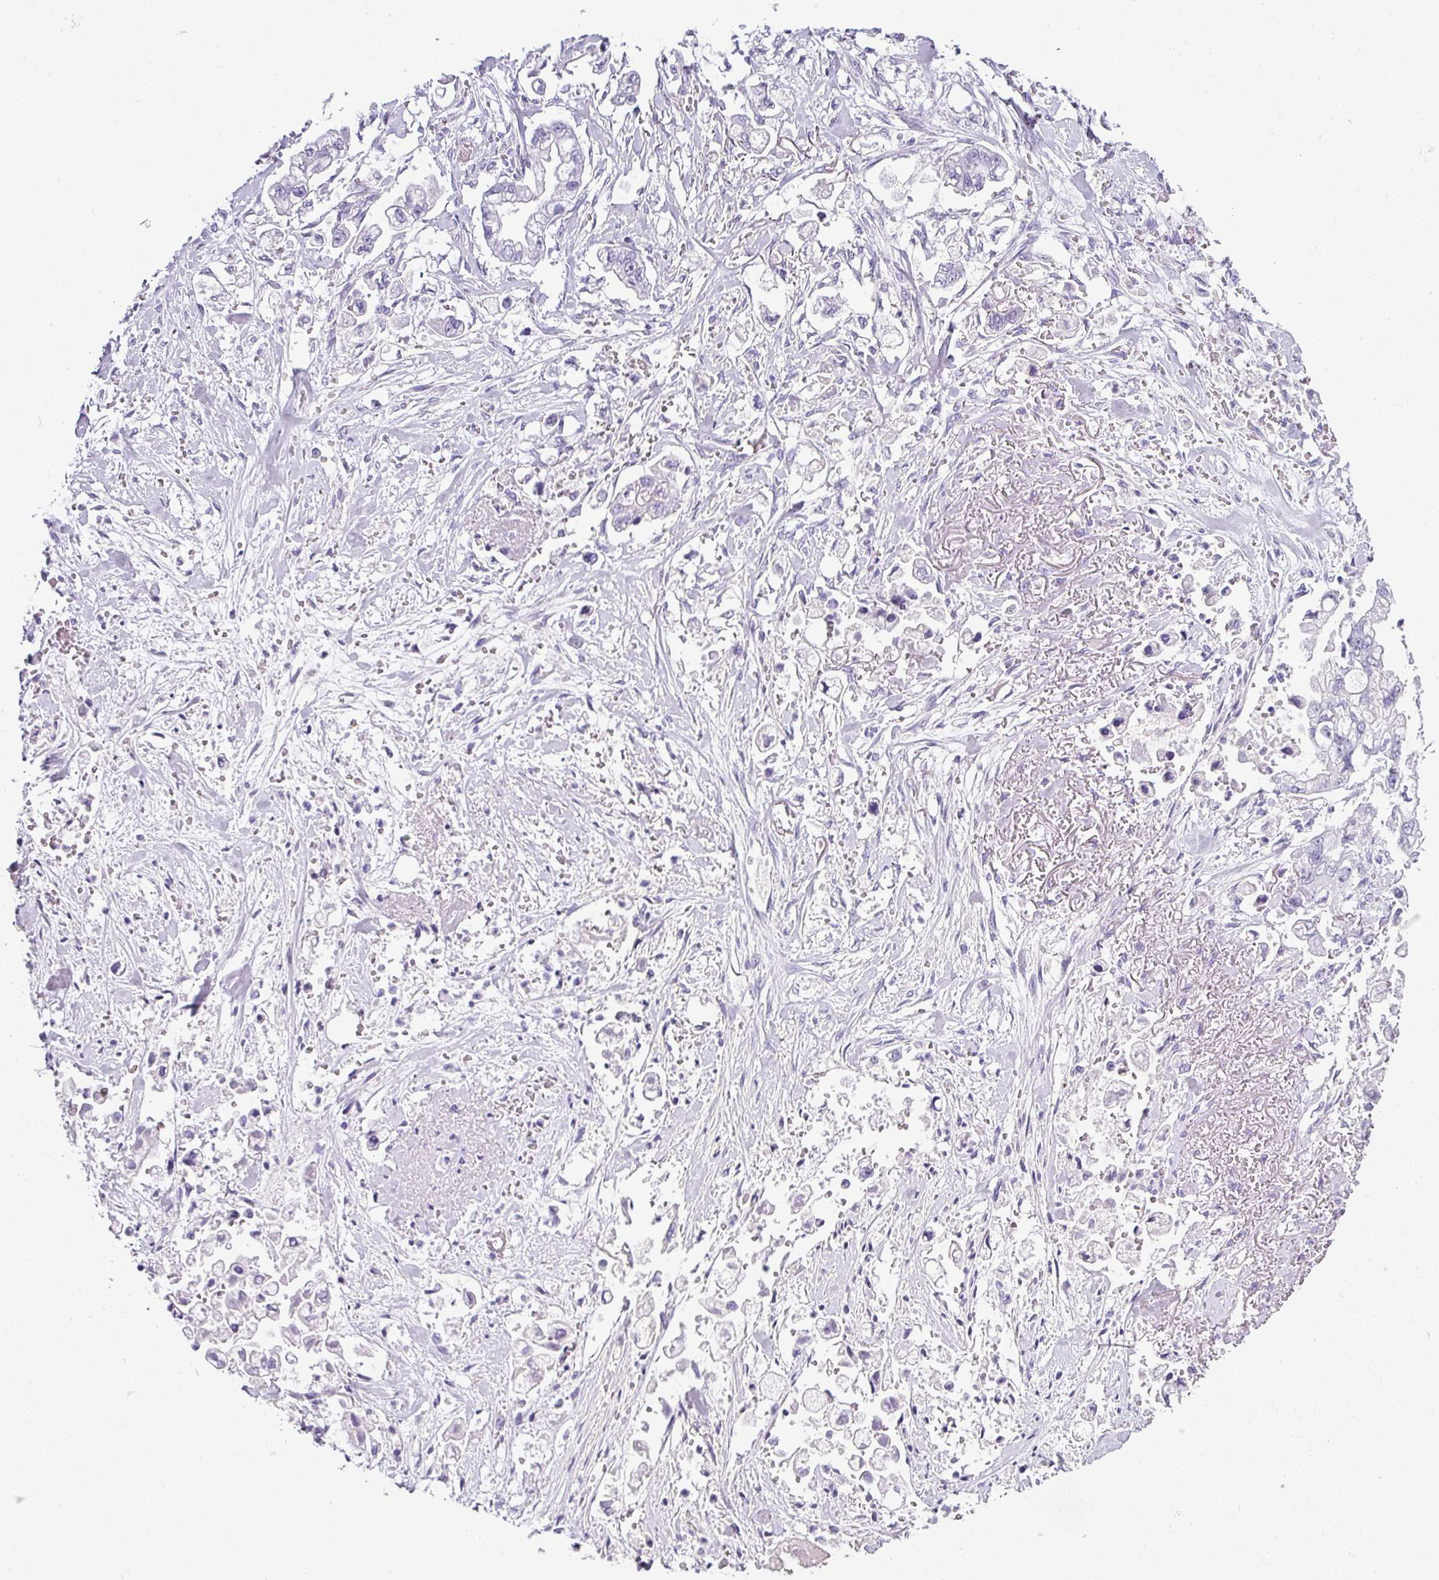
{"staining": {"intensity": "negative", "quantity": "none", "location": "none"}, "tissue": "stomach cancer", "cell_type": "Tumor cells", "image_type": "cancer", "snomed": [{"axis": "morphology", "description": "Adenocarcinoma, NOS"}, {"axis": "topography", "description": "Stomach"}], "caption": "High magnification brightfield microscopy of stomach cancer (adenocarcinoma) stained with DAB (3,3'-diaminobenzidine) (brown) and counterstained with hematoxylin (blue): tumor cells show no significant positivity.", "gene": "VCX2", "patient": {"sex": "male", "age": 62}}